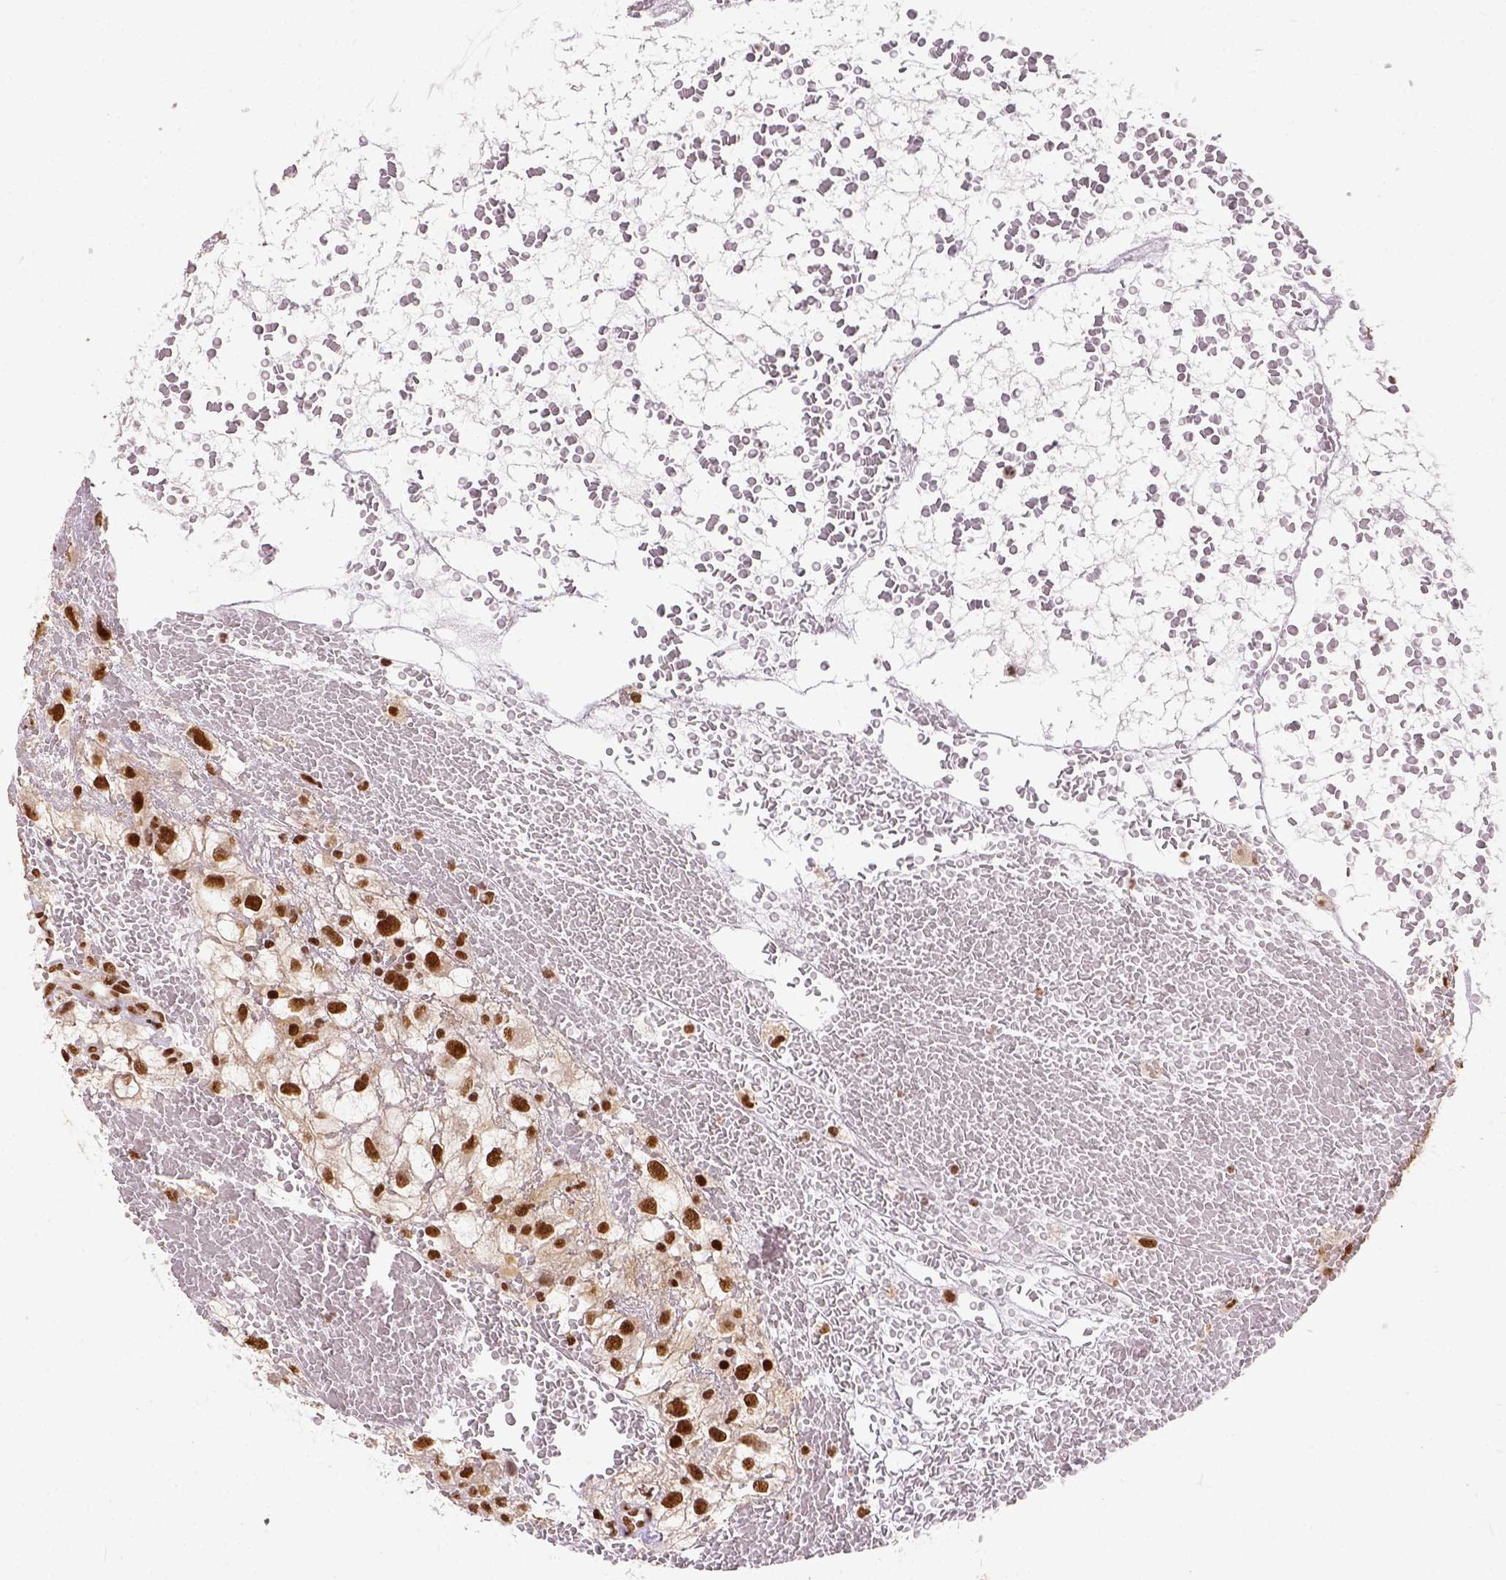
{"staining": {"intensity": "strong", "quantity": ">75%", "location": "nuclear"}, "tissue": "renal cancer", "cell_type": "Tumor cells", "image_type": "cancer", "snomed": [{"axis": "morphology", "description": "Adenocarcinoma, NOS"}, {"axis": "topography", "description": "Kidney"}], "caption": "Tumor cells exhibit strong nuclear staining in approximately >75% of cells in renal cancer.", "gene": "NACC1", "patient": {"sex": "male", "age": 59}}